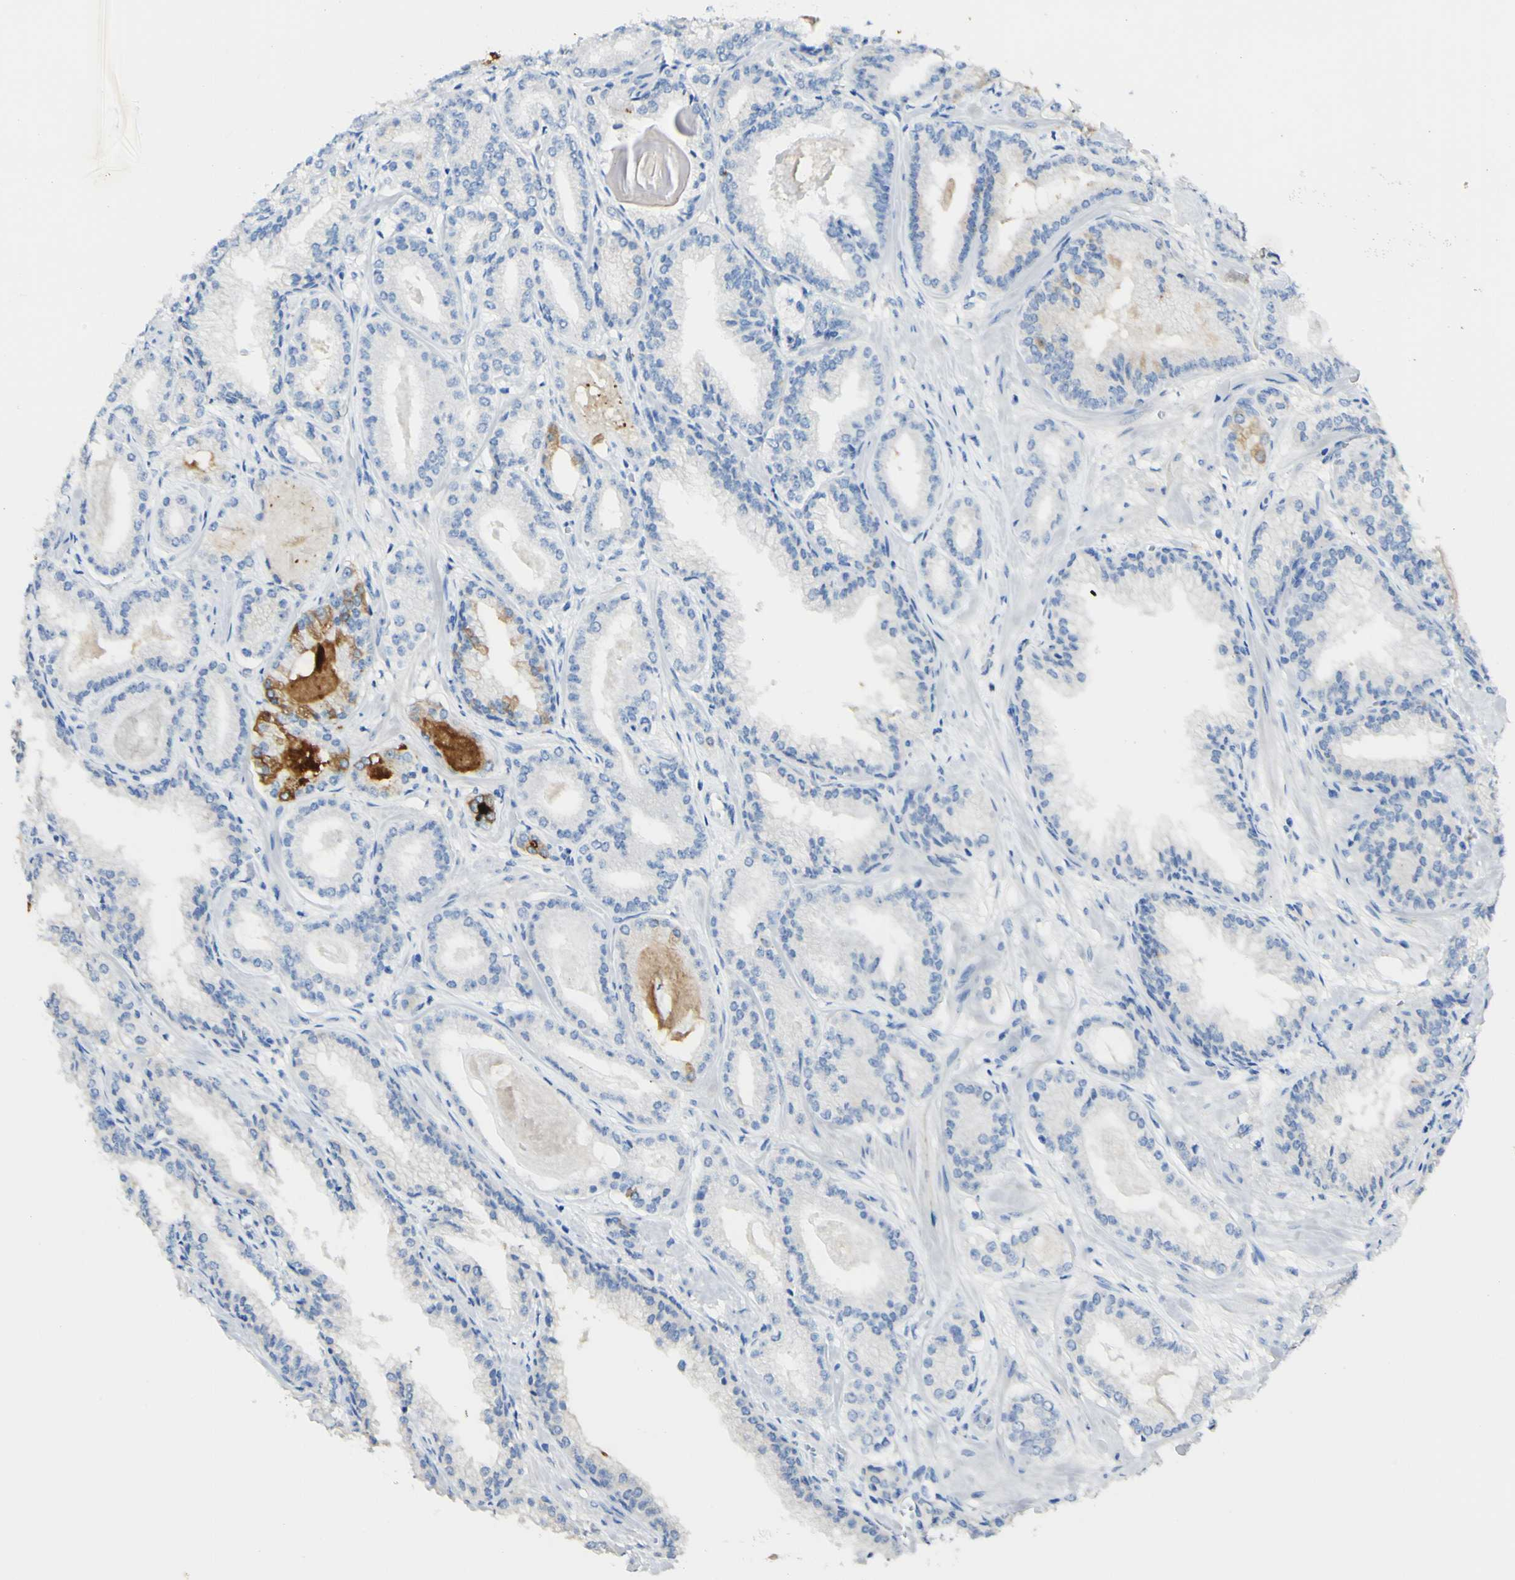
{"staining": {"intensity": "strong", "quantity": "<25%", "location": "cytoplasmic/membranous"}, "tissue": "prostate cancer", "cell_type": "Tumor cells", "image_type": "cancer", "snomed": [{"axis": "morphology", "description": "Adenocarcinoma, Low grade"}, {"axis": "topography", "description": "Prostate"}], "caption": "This is a photomicrograph of immunohistochemistry (IHC) staining of prostate cancer, which shows strong staining in the cytoplasmic/membranous of tumor cells.", "gene": "PIGR", "patient": {"sex": "male", "age": 59}}